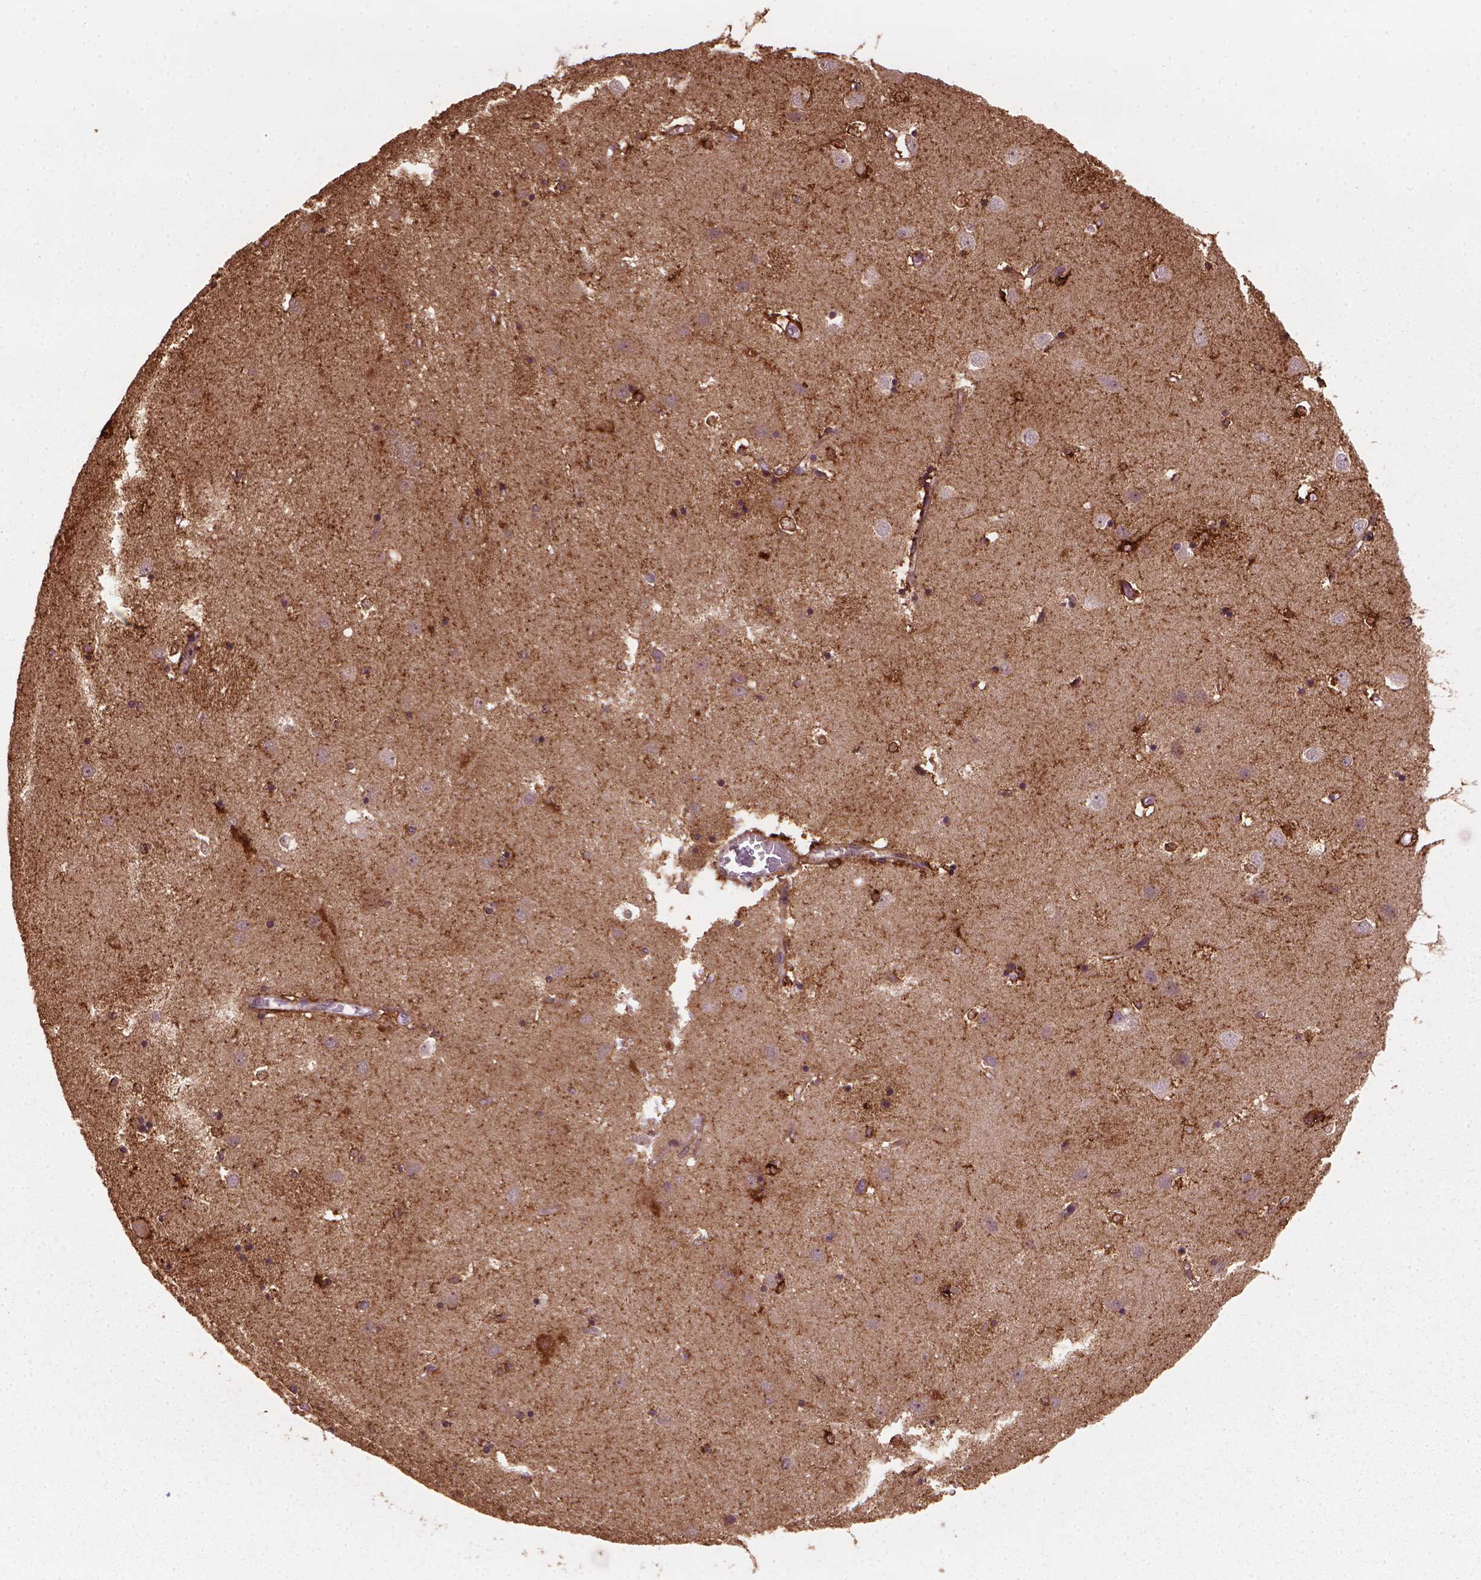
{"staining": {"intensity": "strong", "quantity": "<25%", "location": "cytoplasmic/membranous,nuclear"}, "tissue": "caudate", "cell_type": "Glial cells", "image_type": "normal", "snomed": [{"axis": "morphology", "description": "Normal tissue, NOS"}, {"axis": "topography", "description": "Lateral ventricle wall"}], "caption": "Immunohistochemical staining of unremarkable caudate reveals <25% levels of strong cytoplasmic/membranous,nuclear protein expression in about <25% of glial cells.", "gene": "MARCKS", "patient": {"sex": "male", "age": 54}}